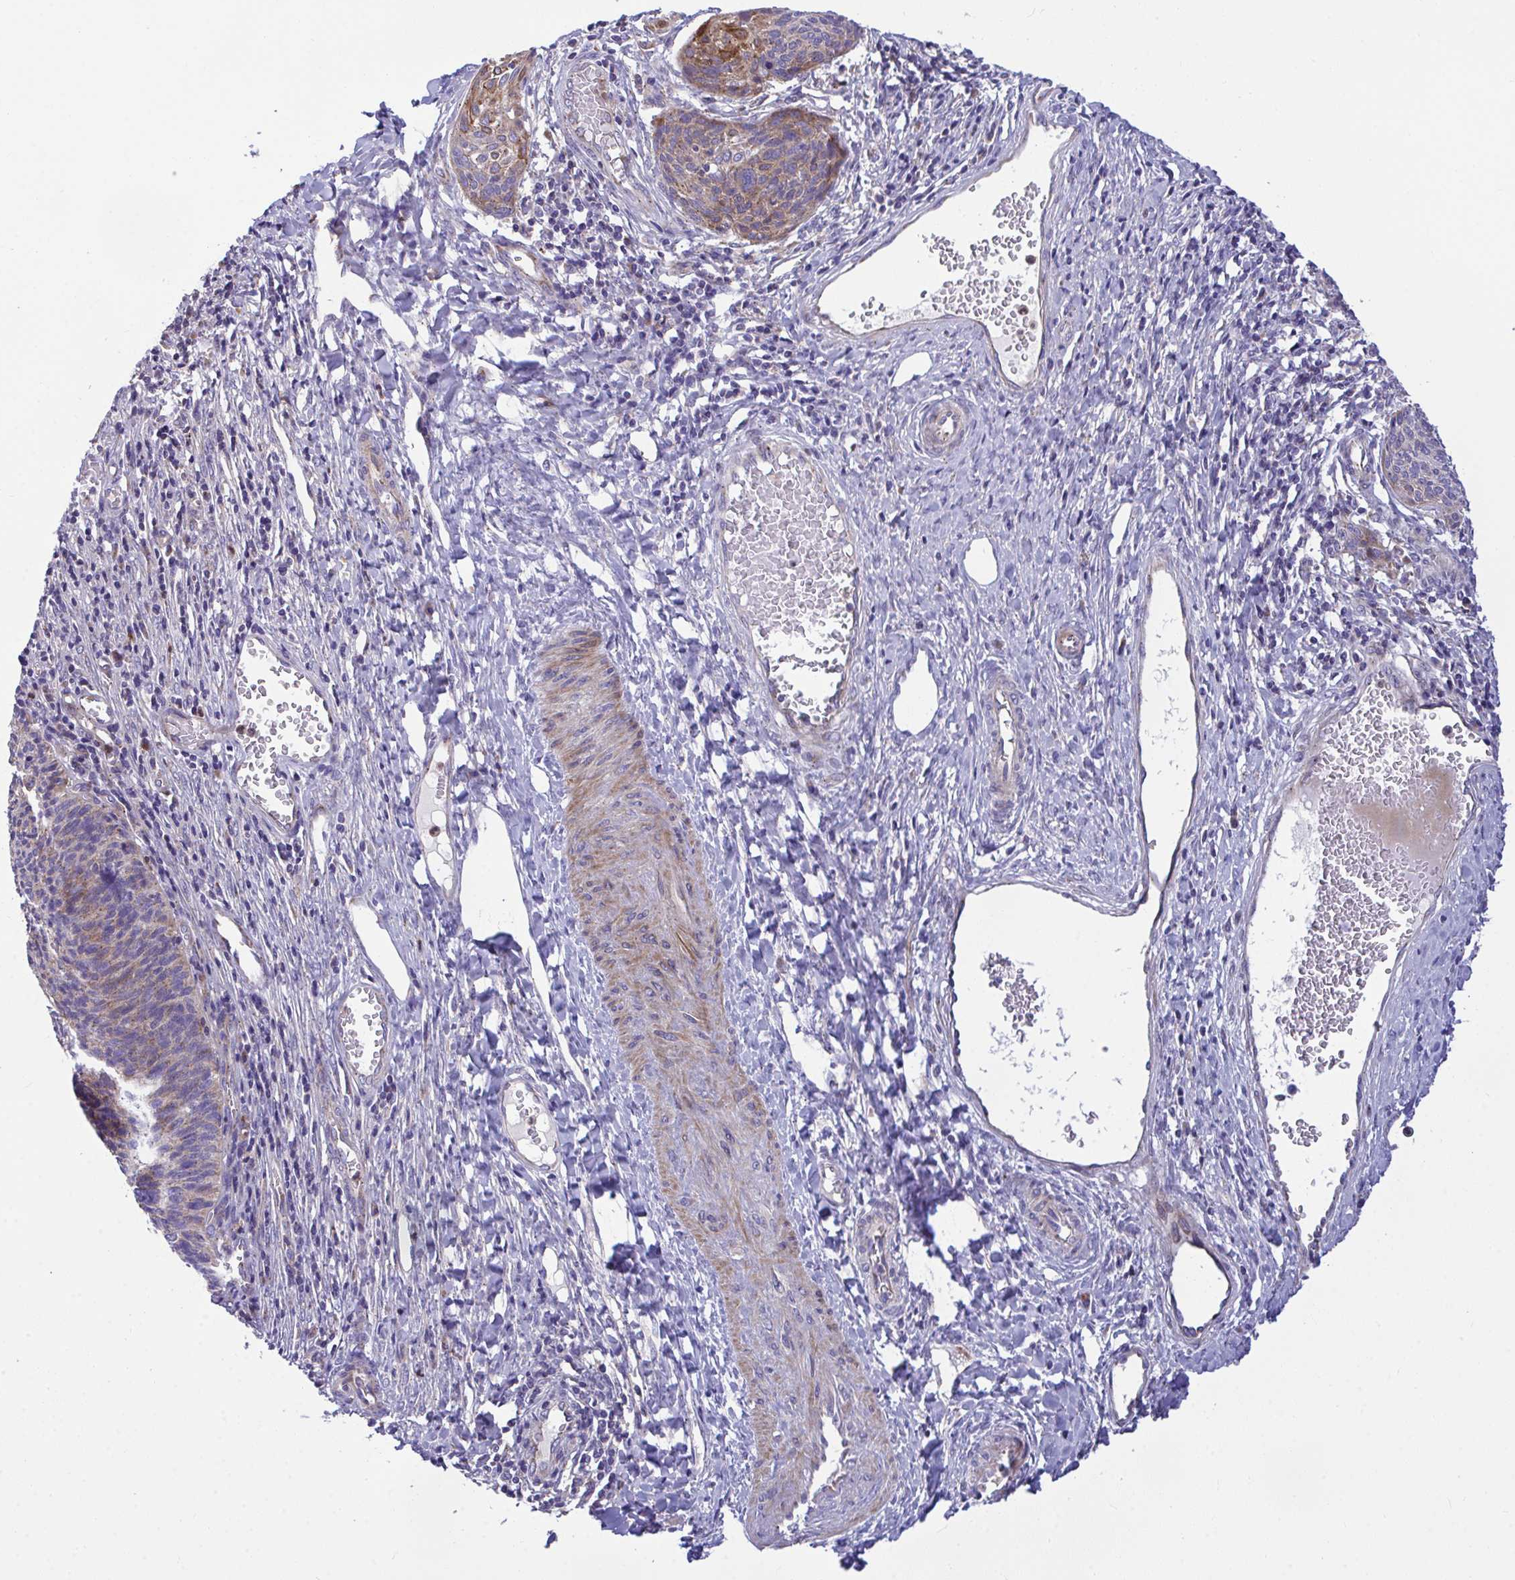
{"staining": {"intensity": "moderate", "quantity": "<25%", "location": "cytoplasmic/membranous"}, "tissue": "cervical cancer", "cell_type": "Tumor cells", "image_type": "cancer", "snomed": [{"axis": "morphology", "description": "Squamous cell carcinoma, NOS"}, {"axis": "topography", "description": "Cervix"}], "caption": "Protein staining displays moderate cytoplasmic/membranous expression in approximately <25% of tumor cells in squamous cell carcinoma (cervical). (brown staining indicates protein expression, while blue staining denotes nuclei).", "gene": "MRPS16", "patient": {"sex": "female", "age": 49}}